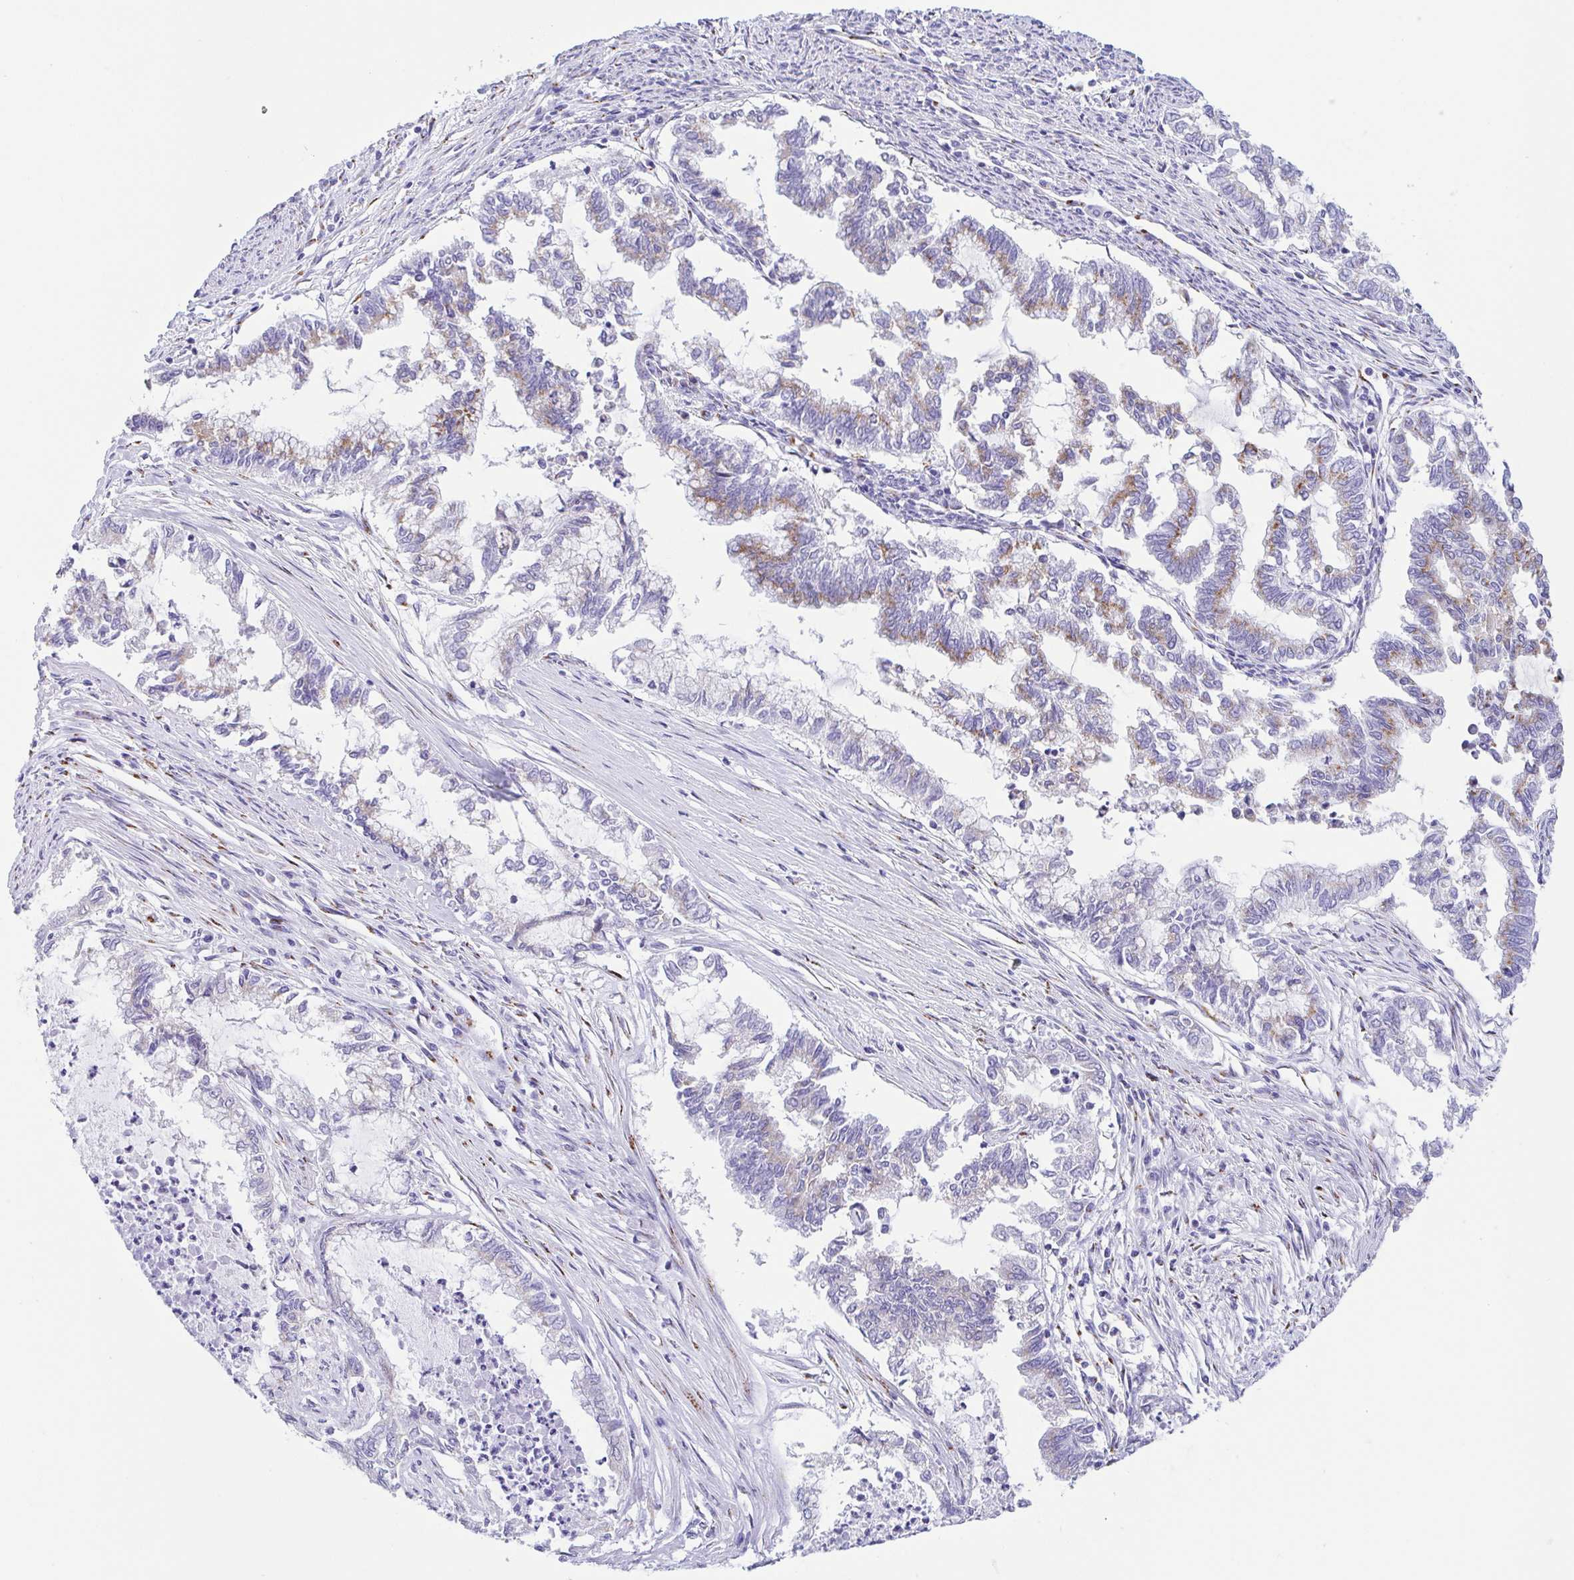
{"staining": {"intensity": "moderate", "quantity": "25%-75%", "location": "cytoplasmic/membranous"}, "tissue": "endometrial cancer", "cell_type": "Tumor cells", "image_type": "cancer", "snomed": [{"axis": "morphology", "description": "Adenocarcinoma, NOS"}, {"axis": "topography", "description": "Endometrium"}], "caption": "DAB immunohistochemical staining of endometrial cancer exhibits moderate cytoplasmic/membranous protein staining in about 25%-75% of tumor cells. (brown staining indicates protein expression, while blue staining denotes nuclei).", "gene": "SULT1B1", "patient": {"sex": "female", "age": 79}}